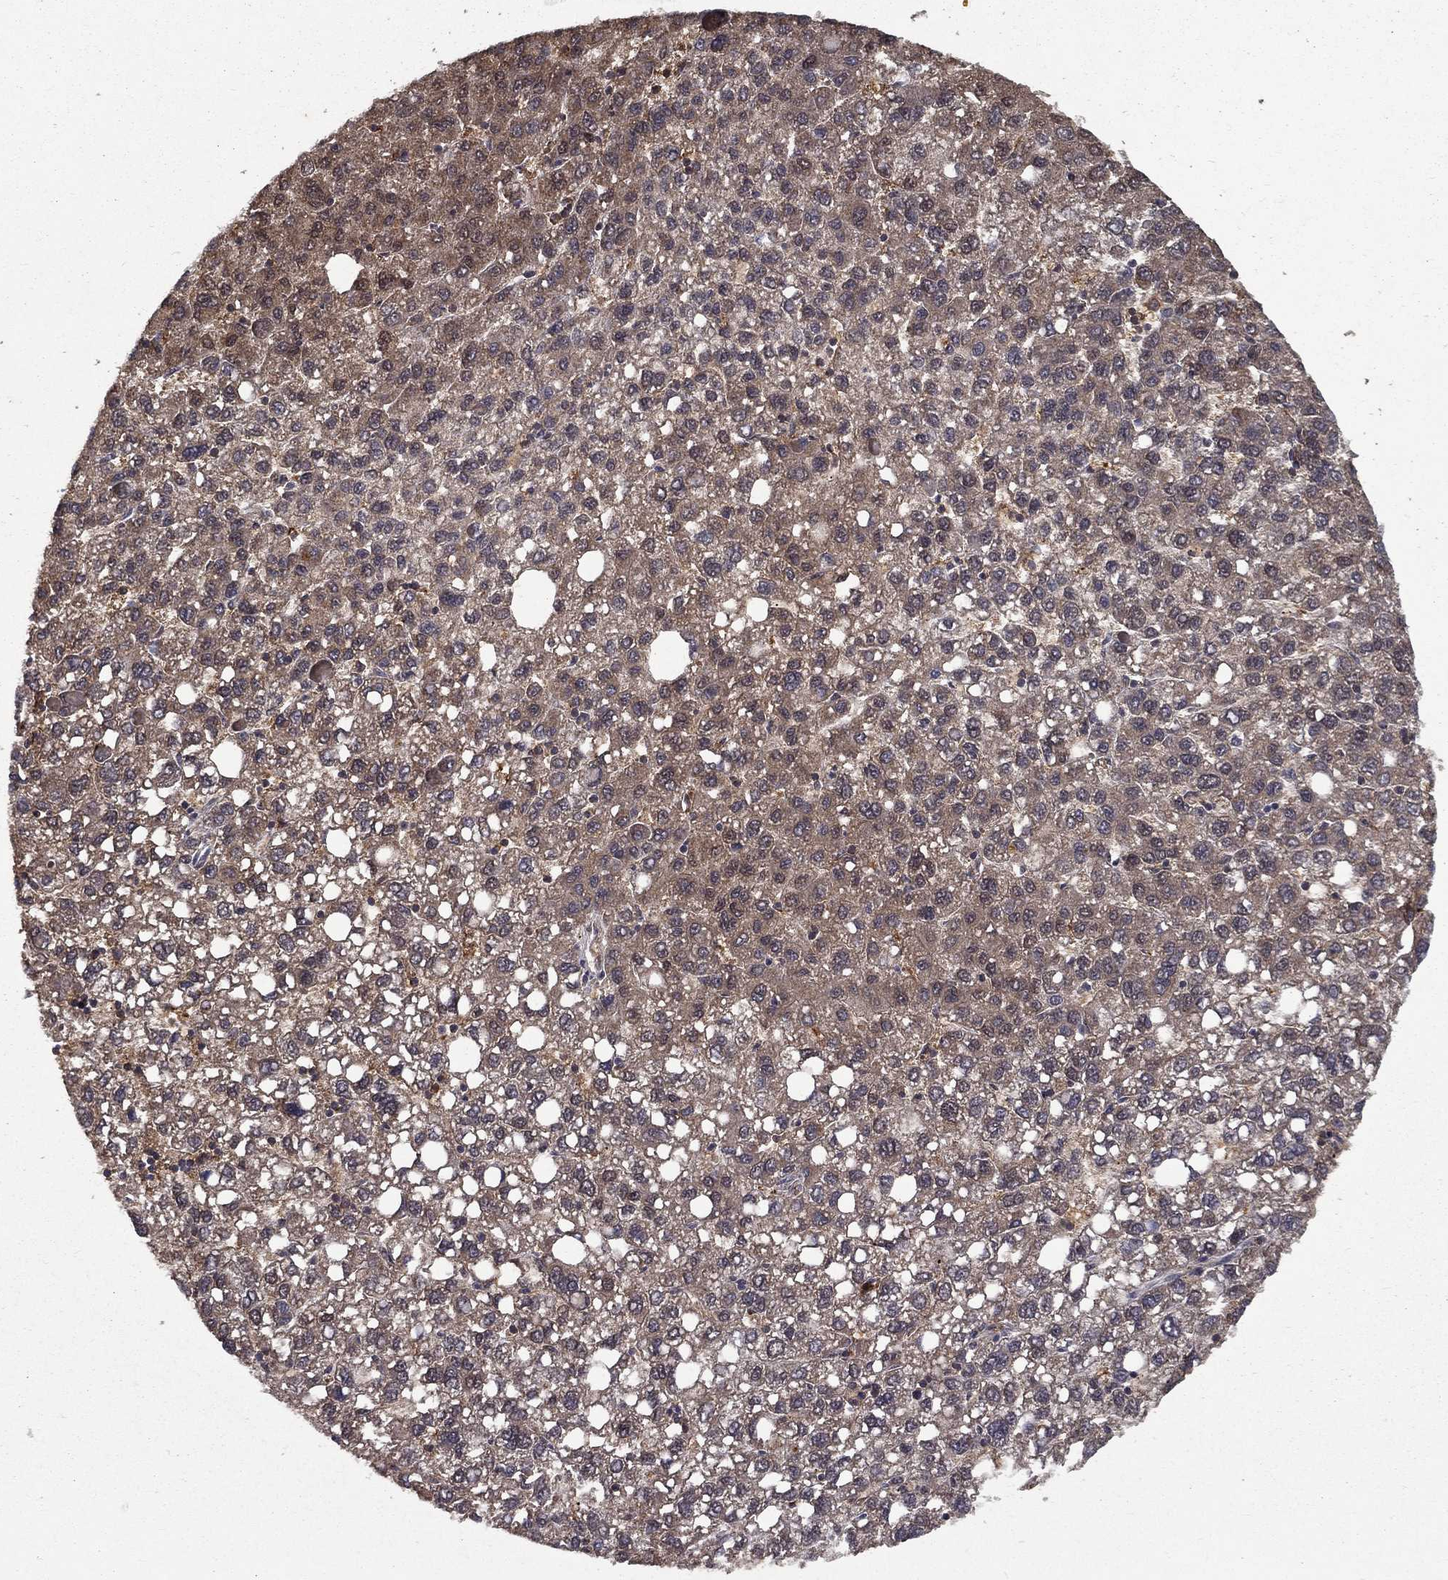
{"staining": {"intensity": "weak", "quantity": "<25%", "location": "cytoplasmic/membranous"}, "tissue": "liver cancer", "cell_type": "Tumor cells", "image_type": "cancer", "snomed": [{"axis": "morphology", "description": "Carcinoma, Hepatocellular, NOS"}, {"axis": "topography", "description": "Liver"}], "caption": "Micrograph shows no protein positivity in tumor cells of liver cancer (hepatocellular carcinoma) tissue.", "gene": "CARM1", "patient": {"sex": "female", "age": 82}}